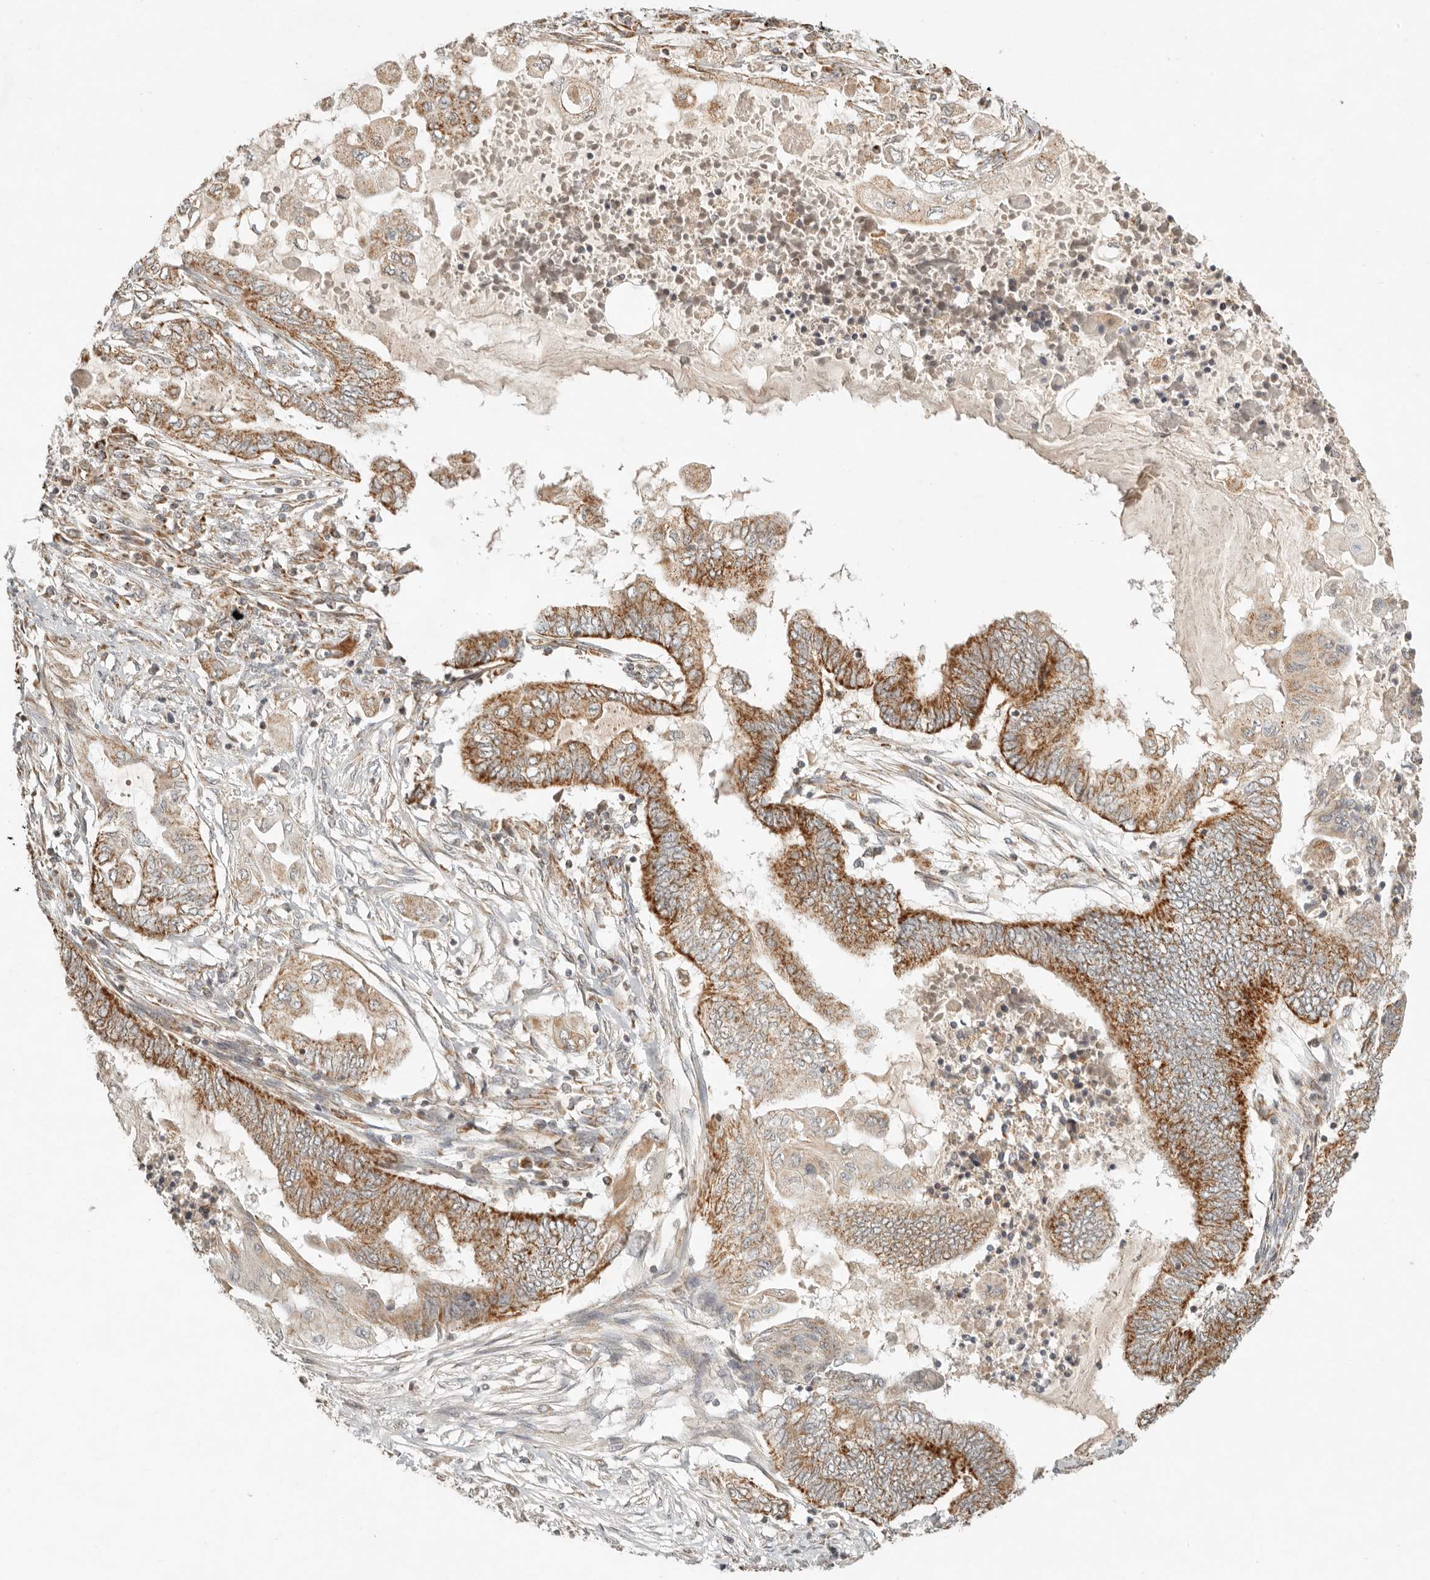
{"staining": {"intensity": "moderate", "quantity": ">75%", "location": "cytoplasmic/membranous"}, "tissue": "endometrial cancer", "cell_type": "Tumor cells", "image_type": "cancer", "snomed": [{"axis": "morphology", "description": "Adenocarcinoma, NOS"}, {"axis": "topography", "description": "Uterus"}, {"axis": "topography", "description": "Endometrium"}], "caption": "Moderate cytoplasmic/membranous staining for a protein is seen in approximately >75% of tumor cells of endometrial adenocarcinoma using immunohistochemistry (IHC).", "gene": "MRPL55", "patient": {"sex": "female", "age": 70}}